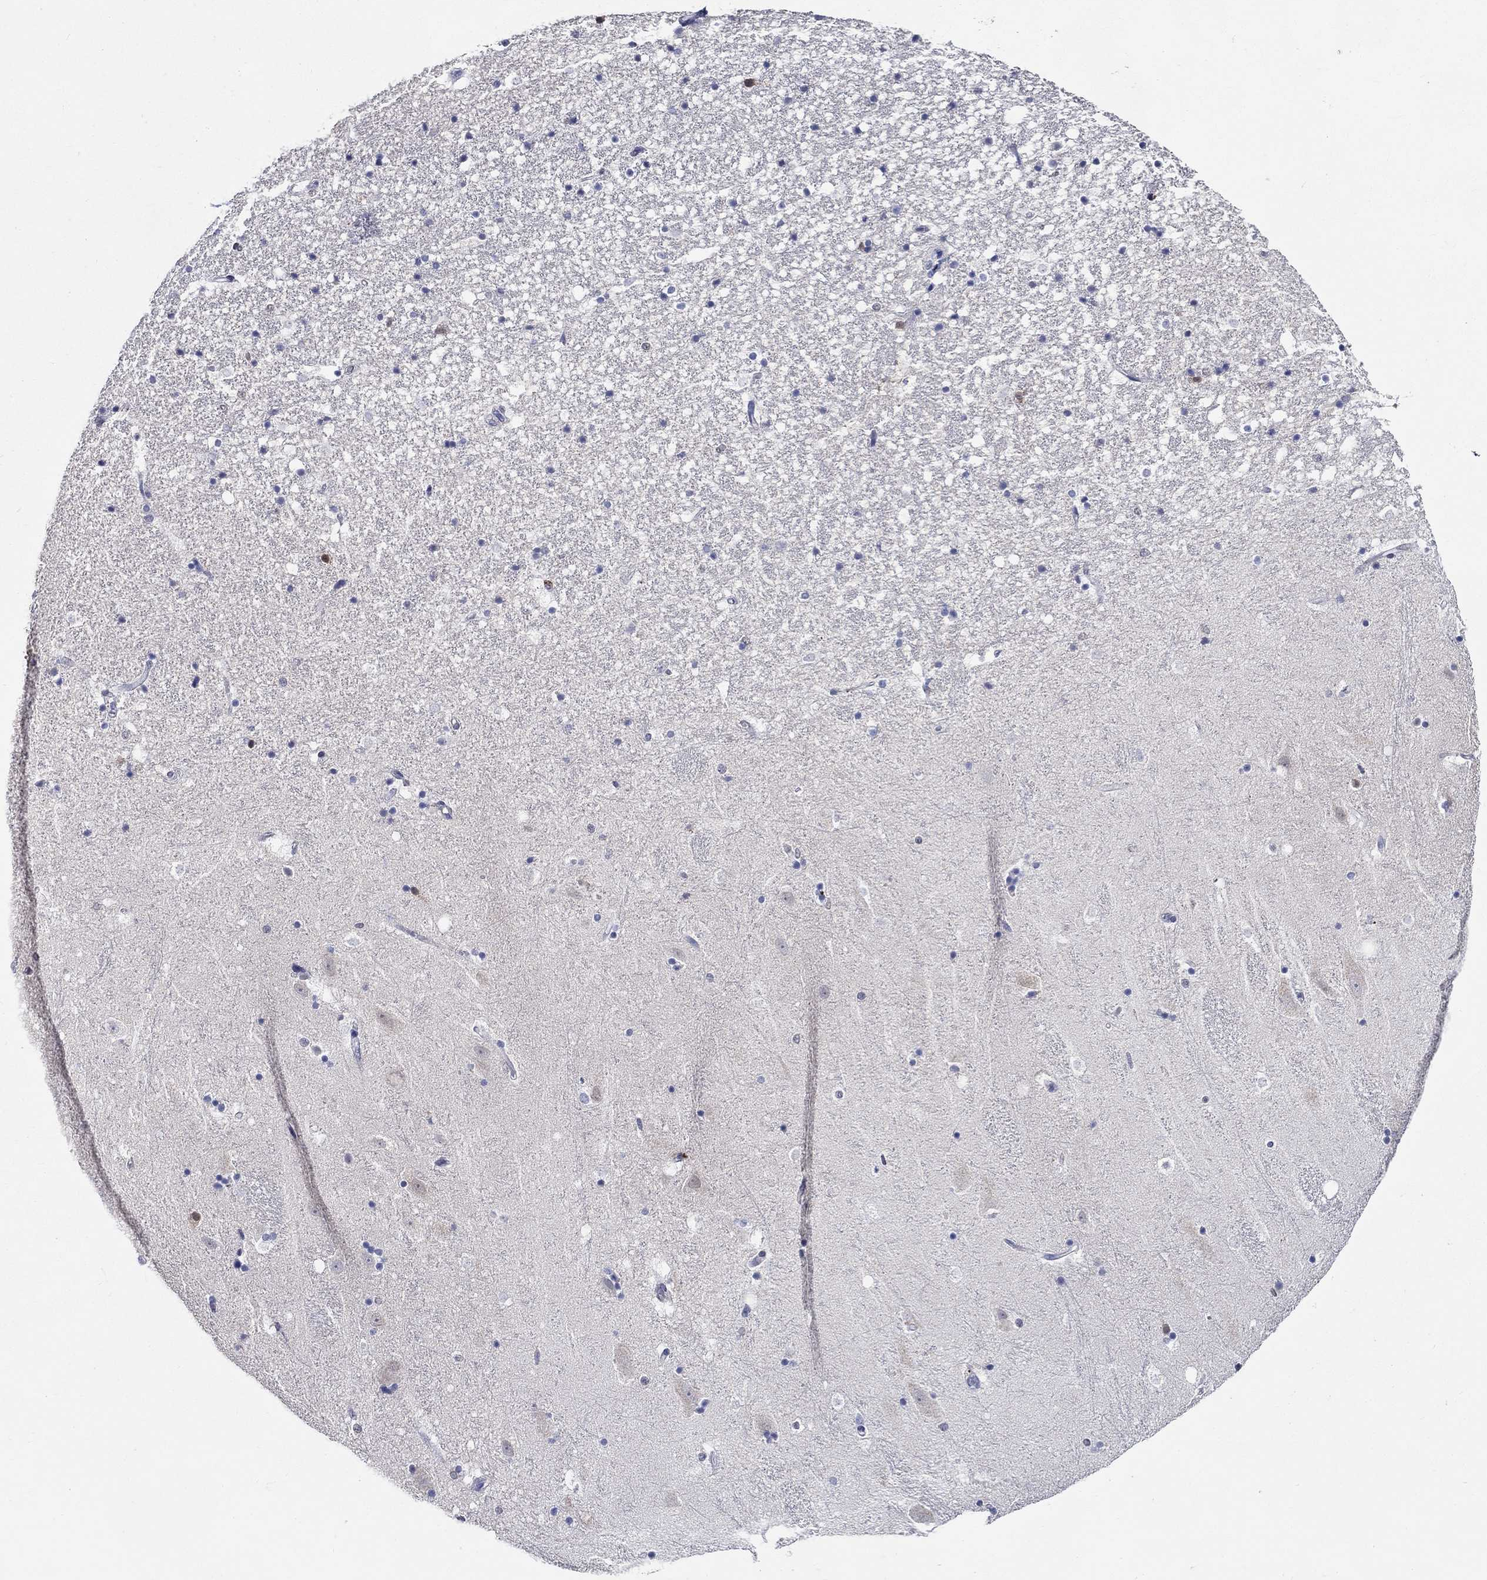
{"staining": {"intensity": "strong", "quantity": "<25%", "location": "nuclear"}, "tissue": "hippocampus", "cell_type": "Glial cells", "image_type": "normal", "snomed": [{"axis": "morphology", "description": "Normal tissue, NOS"}, {"axis": "topography", "description": "Hippocampus"}], "caption": "This image displays normal hippocampus stained with immunohistochemistry (IHC) to label a protein in brown. The nuclear of glial cells show strong positivity for the protein. Nuclei are counter-stained blue.", "gene": "PDE1B", "patient": {"sex": "male", "age": 49}}